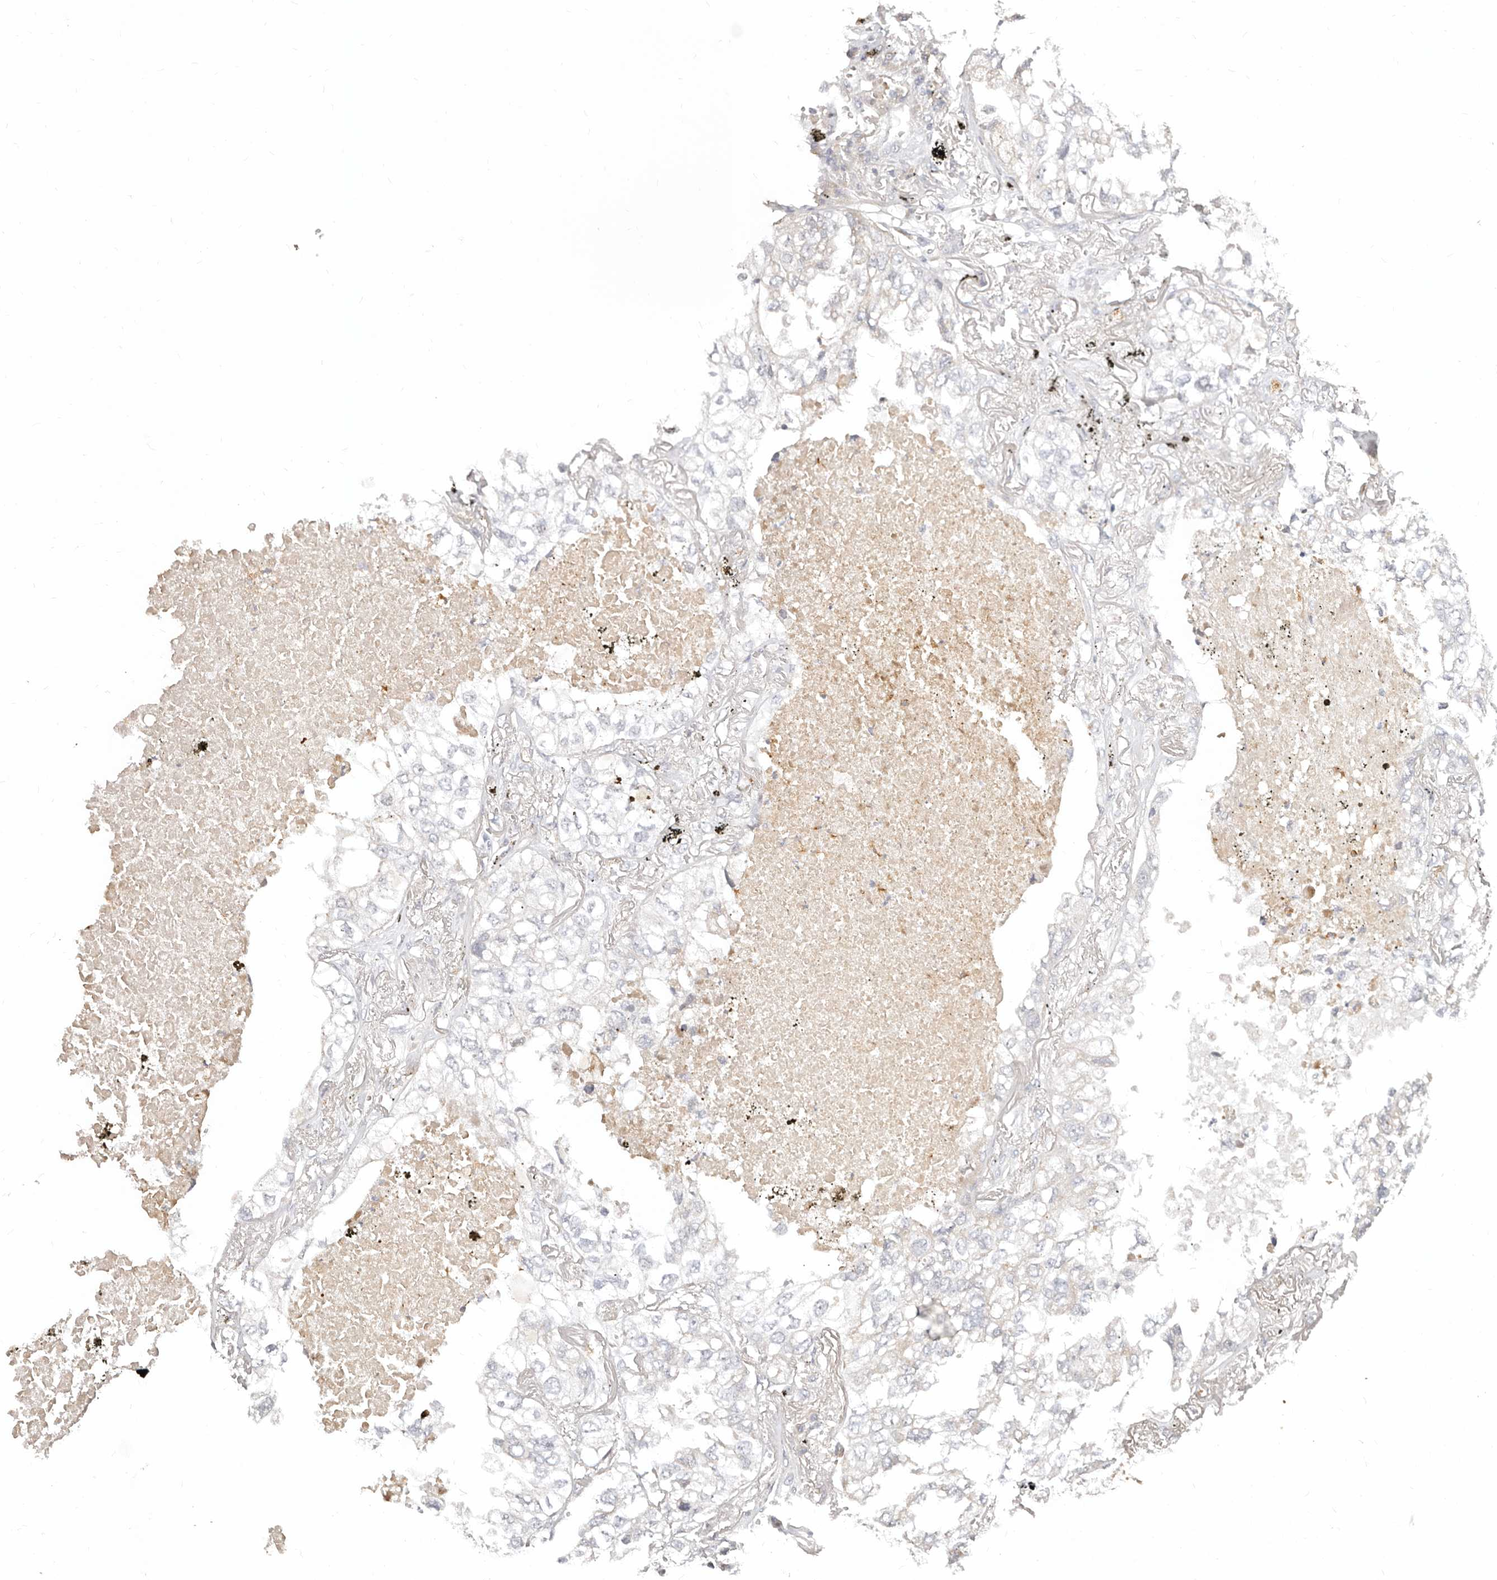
{"staining": {"intensity": "negative", "quantity": "none", "location": "none"}, "tissue": "lung cancer", "cell_type": "Tumor cells", "image_type": "cancer", "snomed": [{"axis": "morphology", "description": "Adenocarcinoma, NOS"}, {"axis": "topography", "description": "Lung"}], "caption": "A histopathology image of human lung cancer is negative for staining in tumor cells.", "gene": "USP49", "patient": {"sex": "male", "age": 65}}